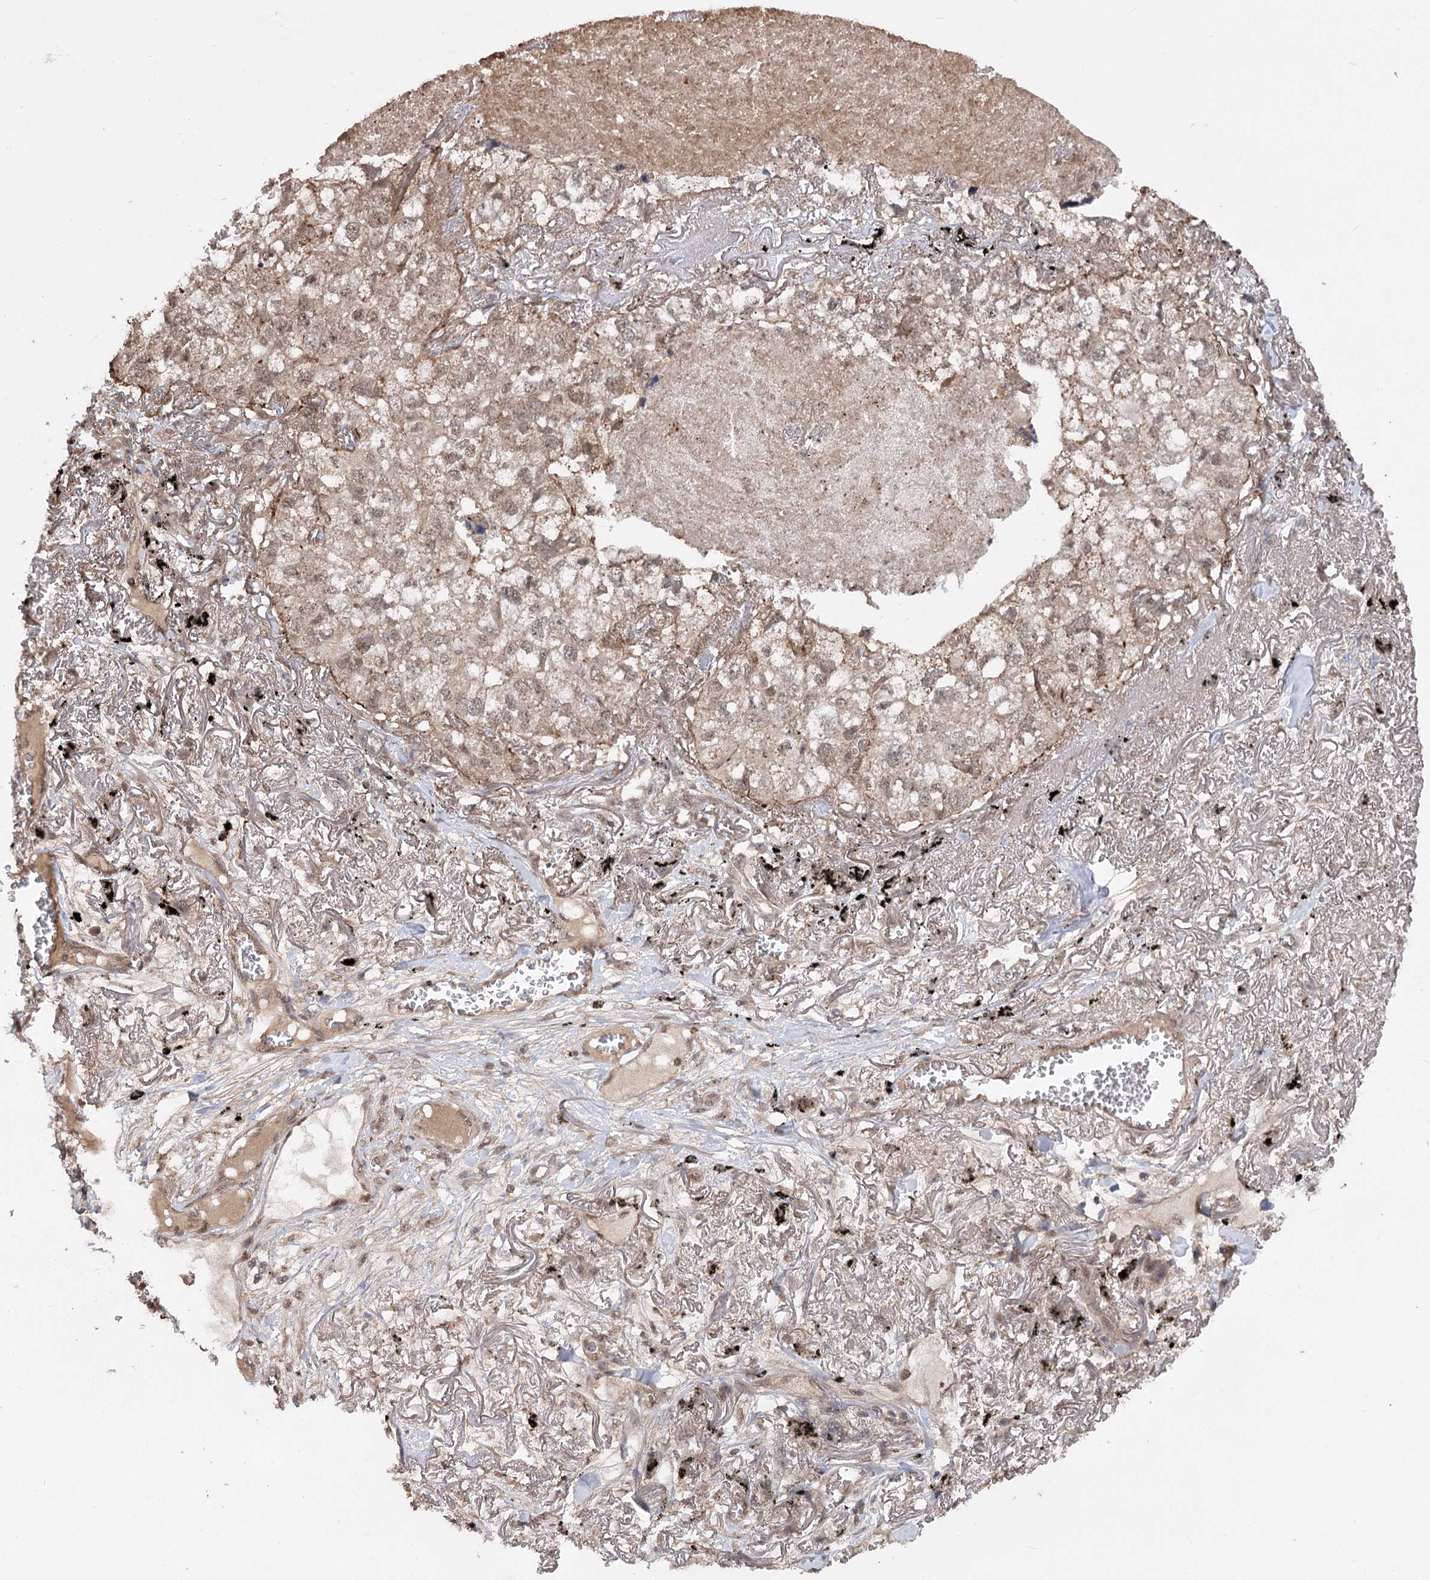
{"staining": {"intensity": "moderate", "quantity": ">75%", "location": "cytoplasmic/membranous,nuclear"}, "tissue": "lung cancer", "cell_type": "Tumor cells", "image_type": "cancer", "snomed": [{"axis": "morphology", "description": "Adenocarcinoma, NOS"}, {"axis": "topography", "description": "Lung"}], "caption": "This photomicrograph demonstrates immunohistochemistry (IHC) staining of human lung cancer, with medium moderate cytoplasmic/membranous and nuclear staining in about >75% of tumor cells.", "gene": "TENM2", "patient": {"sex": "male", "age": 65}}